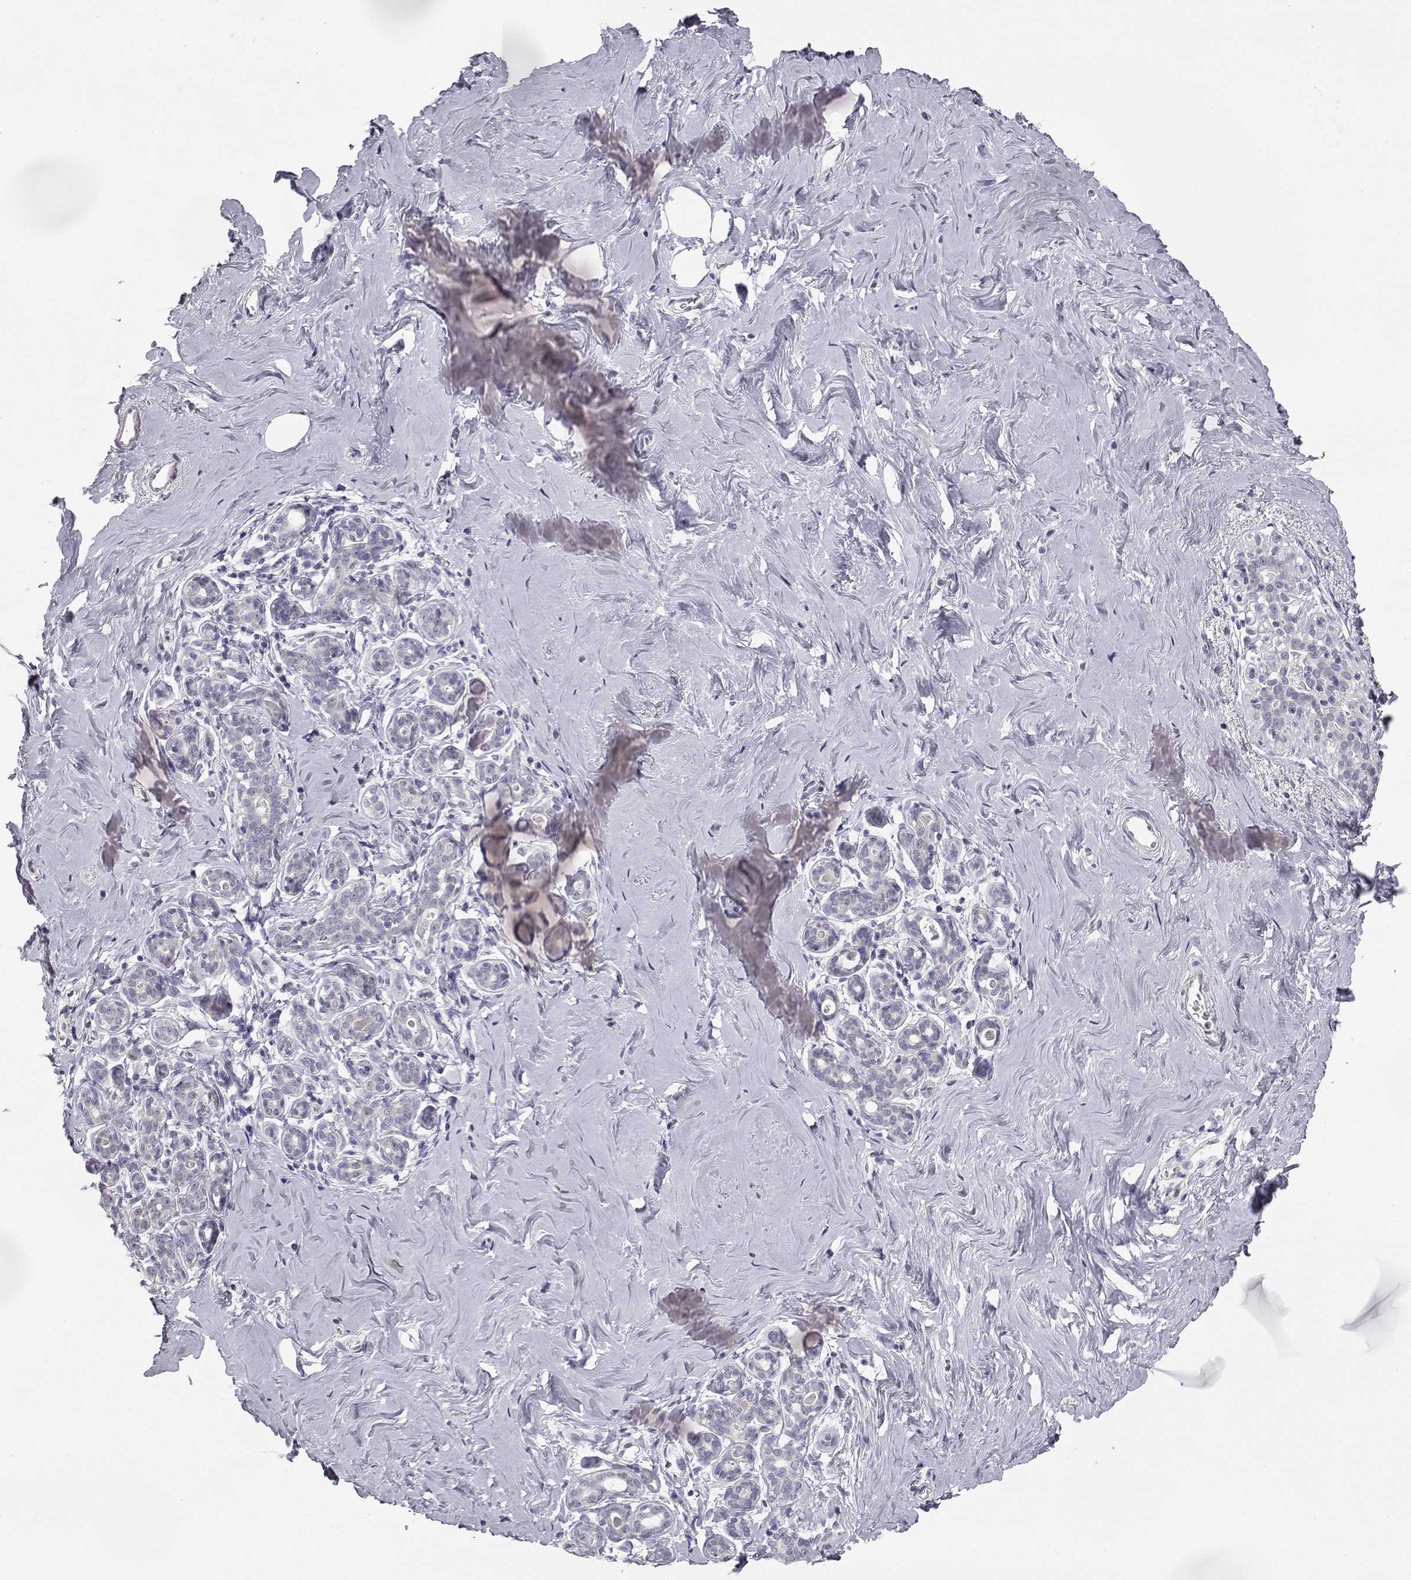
{"staining": {"intensity": "negative", "quantity": "none", "location": "none"}, "tissue": "breast", "cell_type": "Adipocytes", "image_type": "normal", "snomed": [{"axis": "morphology", "description": "Normal tissue, NOS"}, {"axis": "topography", "description": "Skin"}, {"axis": "topography", "description": "Breast"}], "caption": "Immunohistochemical staining of benign breast exhibits no significant staining in adipocytes.", "gene": "MYCBPAP", "patient": {"sex": "female", "age": 43}}